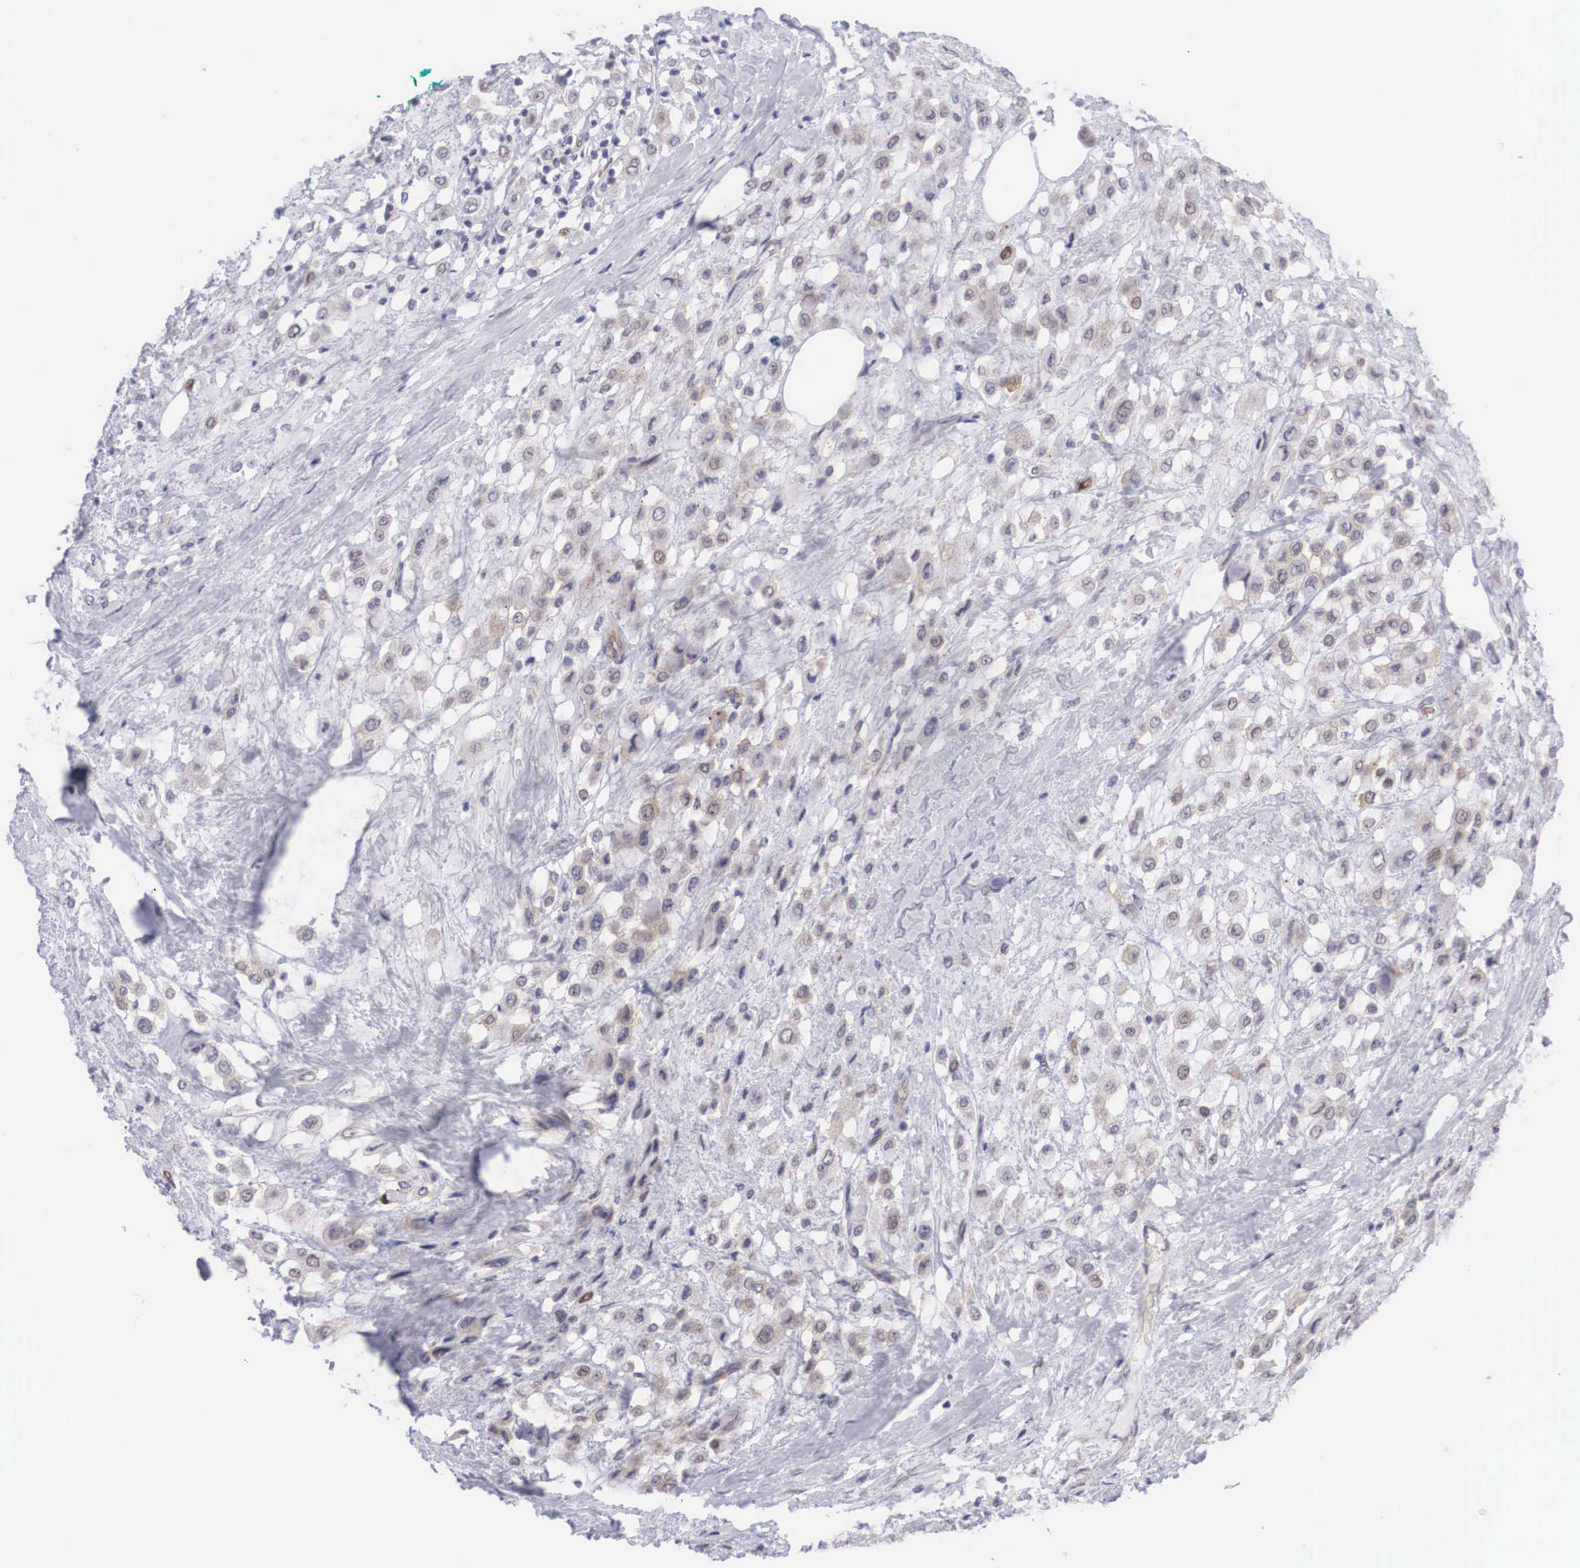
{"staining": {"intensity": "weak", "quantity": "<25%", "location": "cytoplasmic/membranous,nuclear"}, "tissue": "breast cancer", "cell_type": "Tumor cells", "image_type": "cancer", "snomed": [{"axis": "morphology", "description": "Lobular carcinoma"}, {"axis": "topography", "description": "Breast"}], "caption": "A photomicrograph of breast cancer (lobular carcinoma) stained for a protein shows no brown staining in tumor cells.", "gene": "MAST4", "patient": {"sex": "female", "age": 85}}